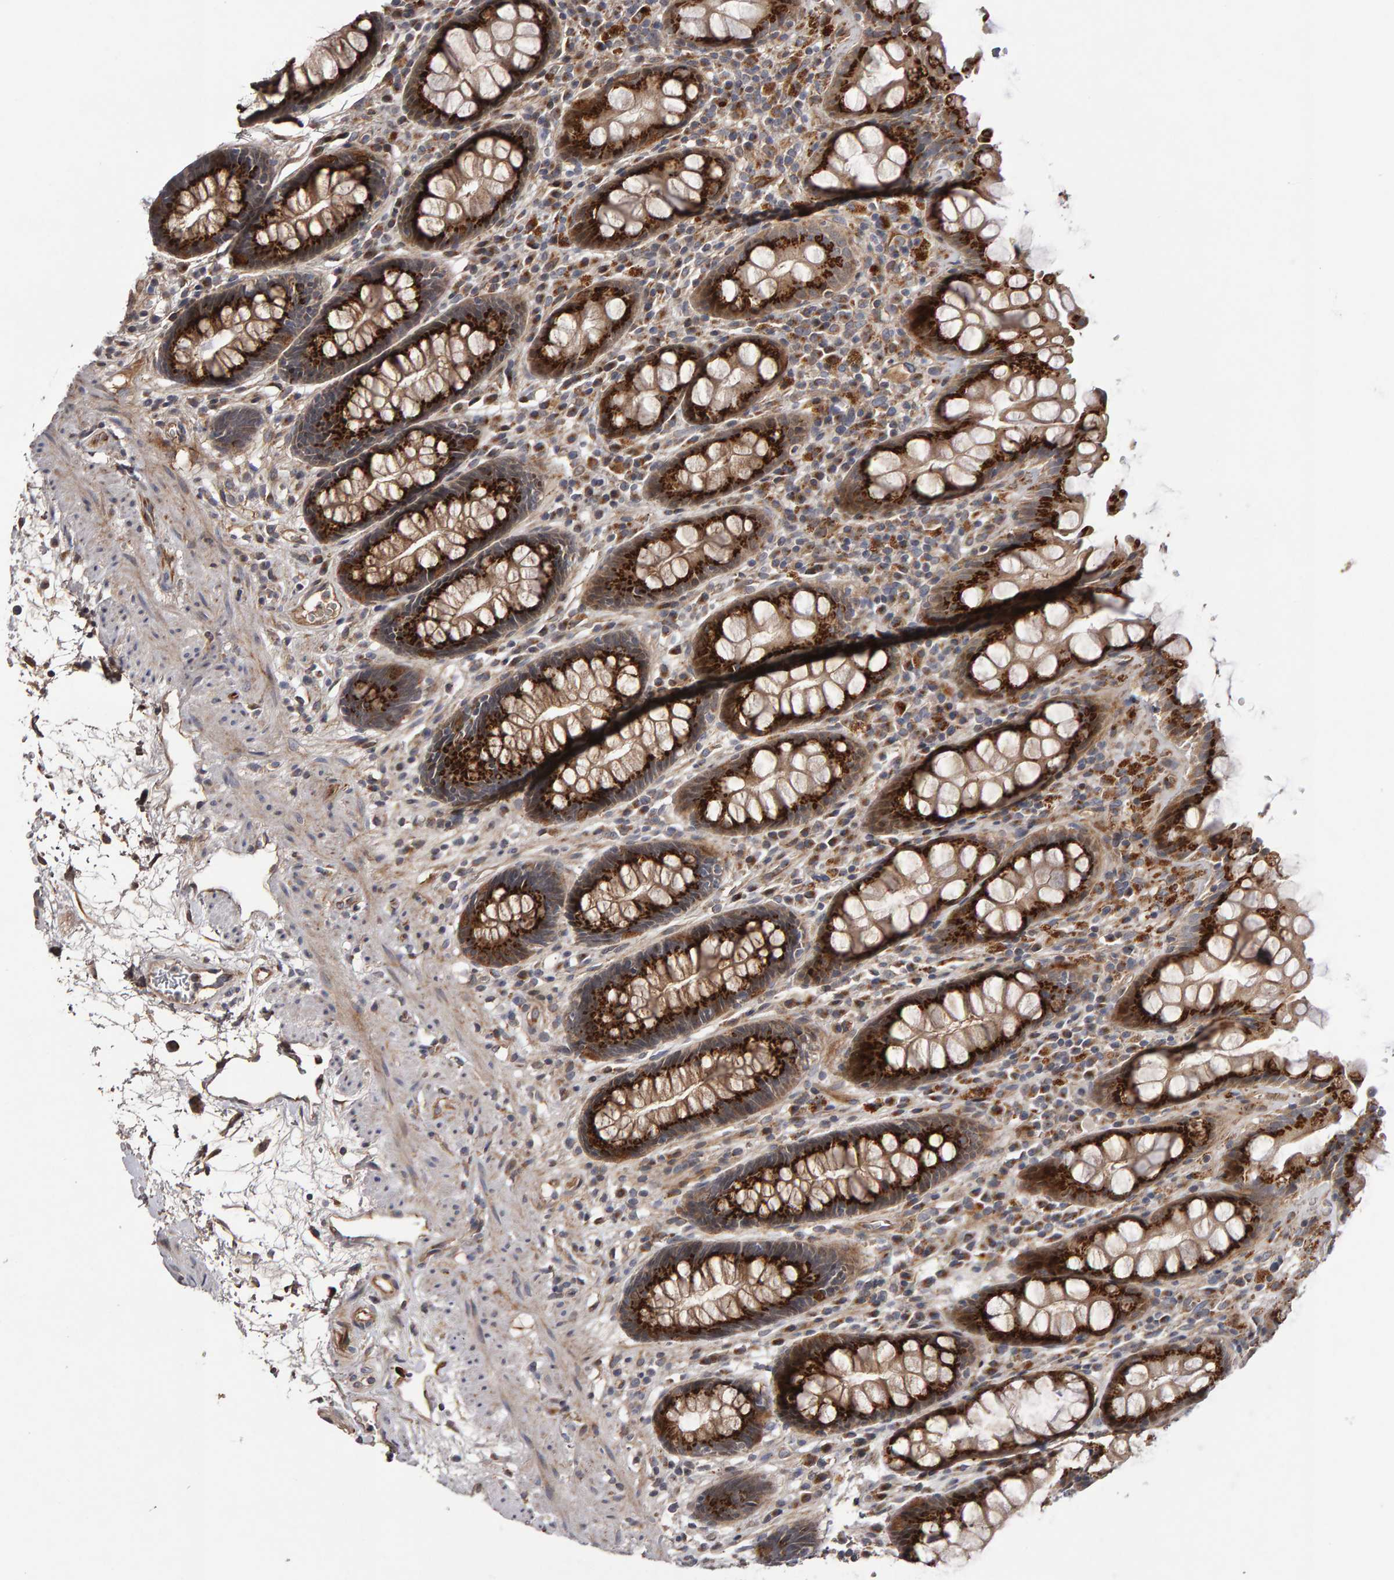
{"staining": {"intensity": "strong", "quantity": ">75%", "location": "cytoplasmic/membranous"}, "tissue": "rectum", "cell_type": "Glandular cells", "image_type": "normal", "snomed": [{"axis": "morphology", "description": "Normal tissue, NOS"}, {"axis": "topography", "description": "Rectum"}], "caption": "Strong cytoplasmic/membranous positivity is appreciated in approximately >75% of glandular cells in normal rectum.", "gene": "CANT1", "patient": {"sex": "male", "age": 64}}